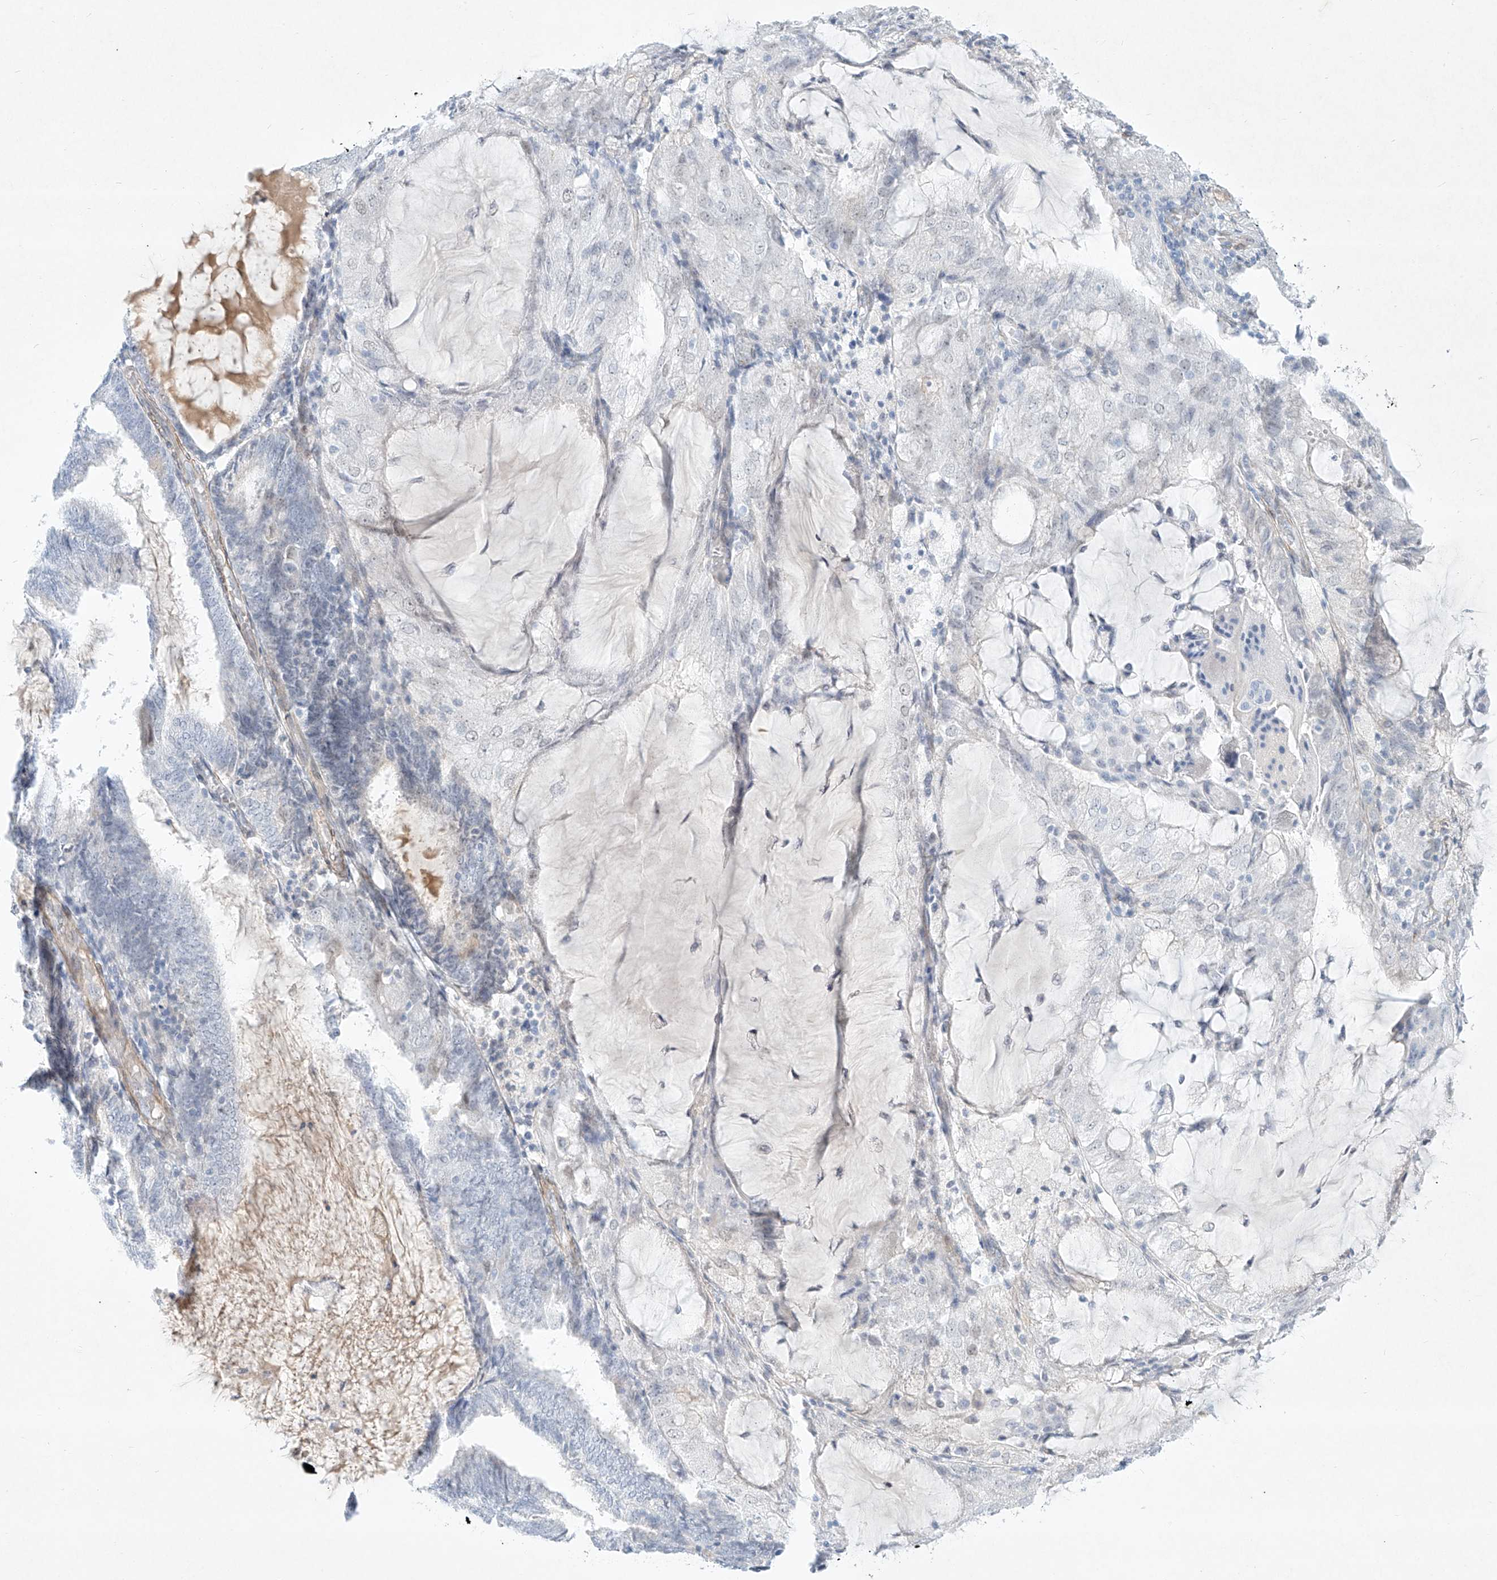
{"staining": {"intensity": "negative", "quantity": "none", "location": "none"}, "tissue": "endometrial cancer", "cell_type": "Tumor cells", "image_type": "cancer", "snomed": [{"axis": "morphology", "description": "Adenocarcinoma, NOS"}, {"axis": "topography", "description": "Endometrium"}], "caption": "Endometrial adenocarcinoma was stained to show a protein in brown. There is no significant expression in tumor cells.", "gene": "REEP2", "patient": {"sex": "female", "age": 81}}